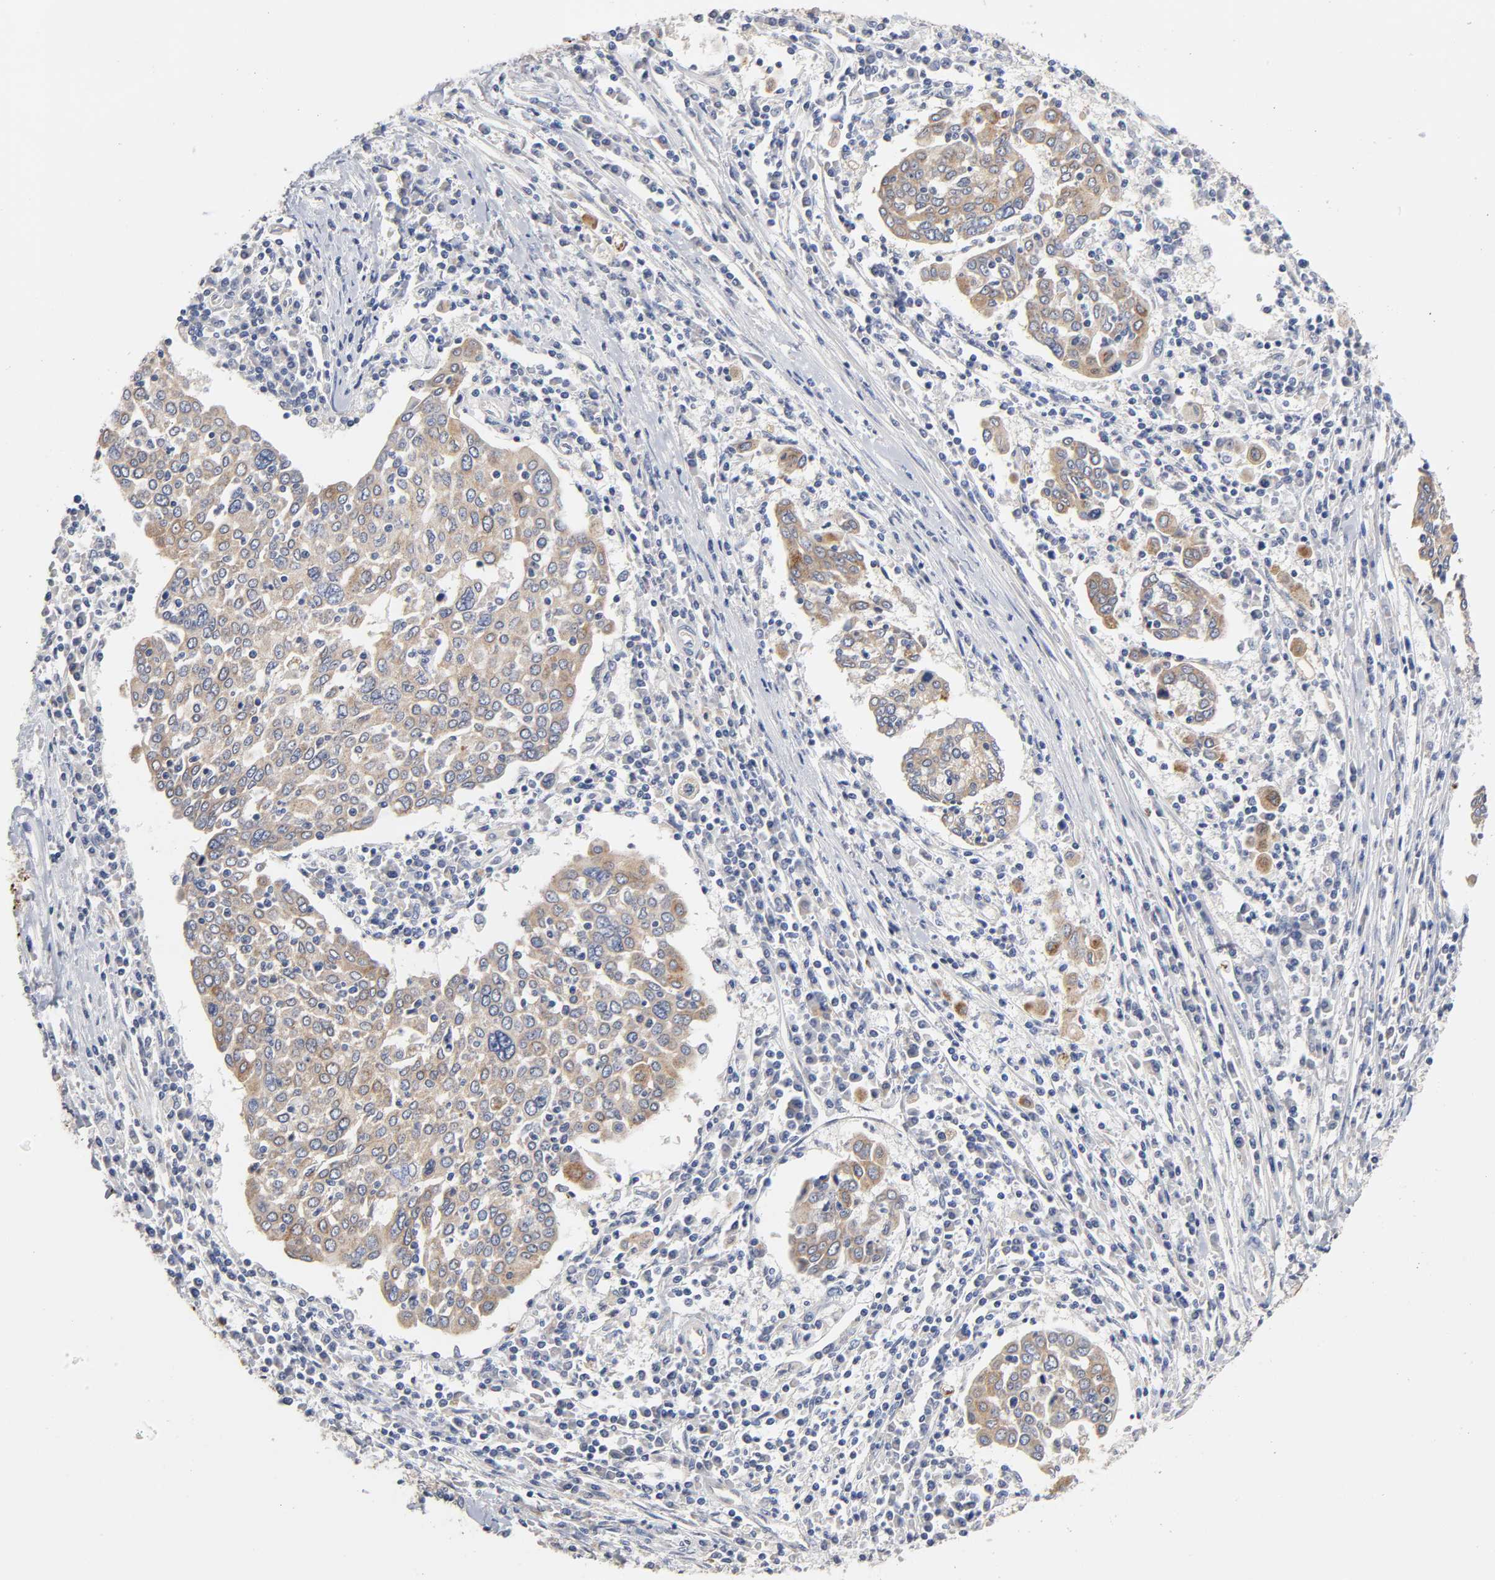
{"staining": {"intensity": "moderate", "quantity": ">75%", "location": "cytoplasmic/membranous"}, "tissue": "cervical cancer", "cell_type": "Tumor cells", "image_type": "cancer", "snomed": [{"axis": "morphology", "description": "Squamous cell carcinoma, NOS"}, {"axis": "topography", "description": "Cervix"}], "caption": "Protein expression by IHC demonstrates moderate cytoplasmic/membranous staining in about >75% of tumor cells in cervical squamous cell carcinoma.", "gene": "C17orf75", "patient": {"sex": "female", "age": 40}}